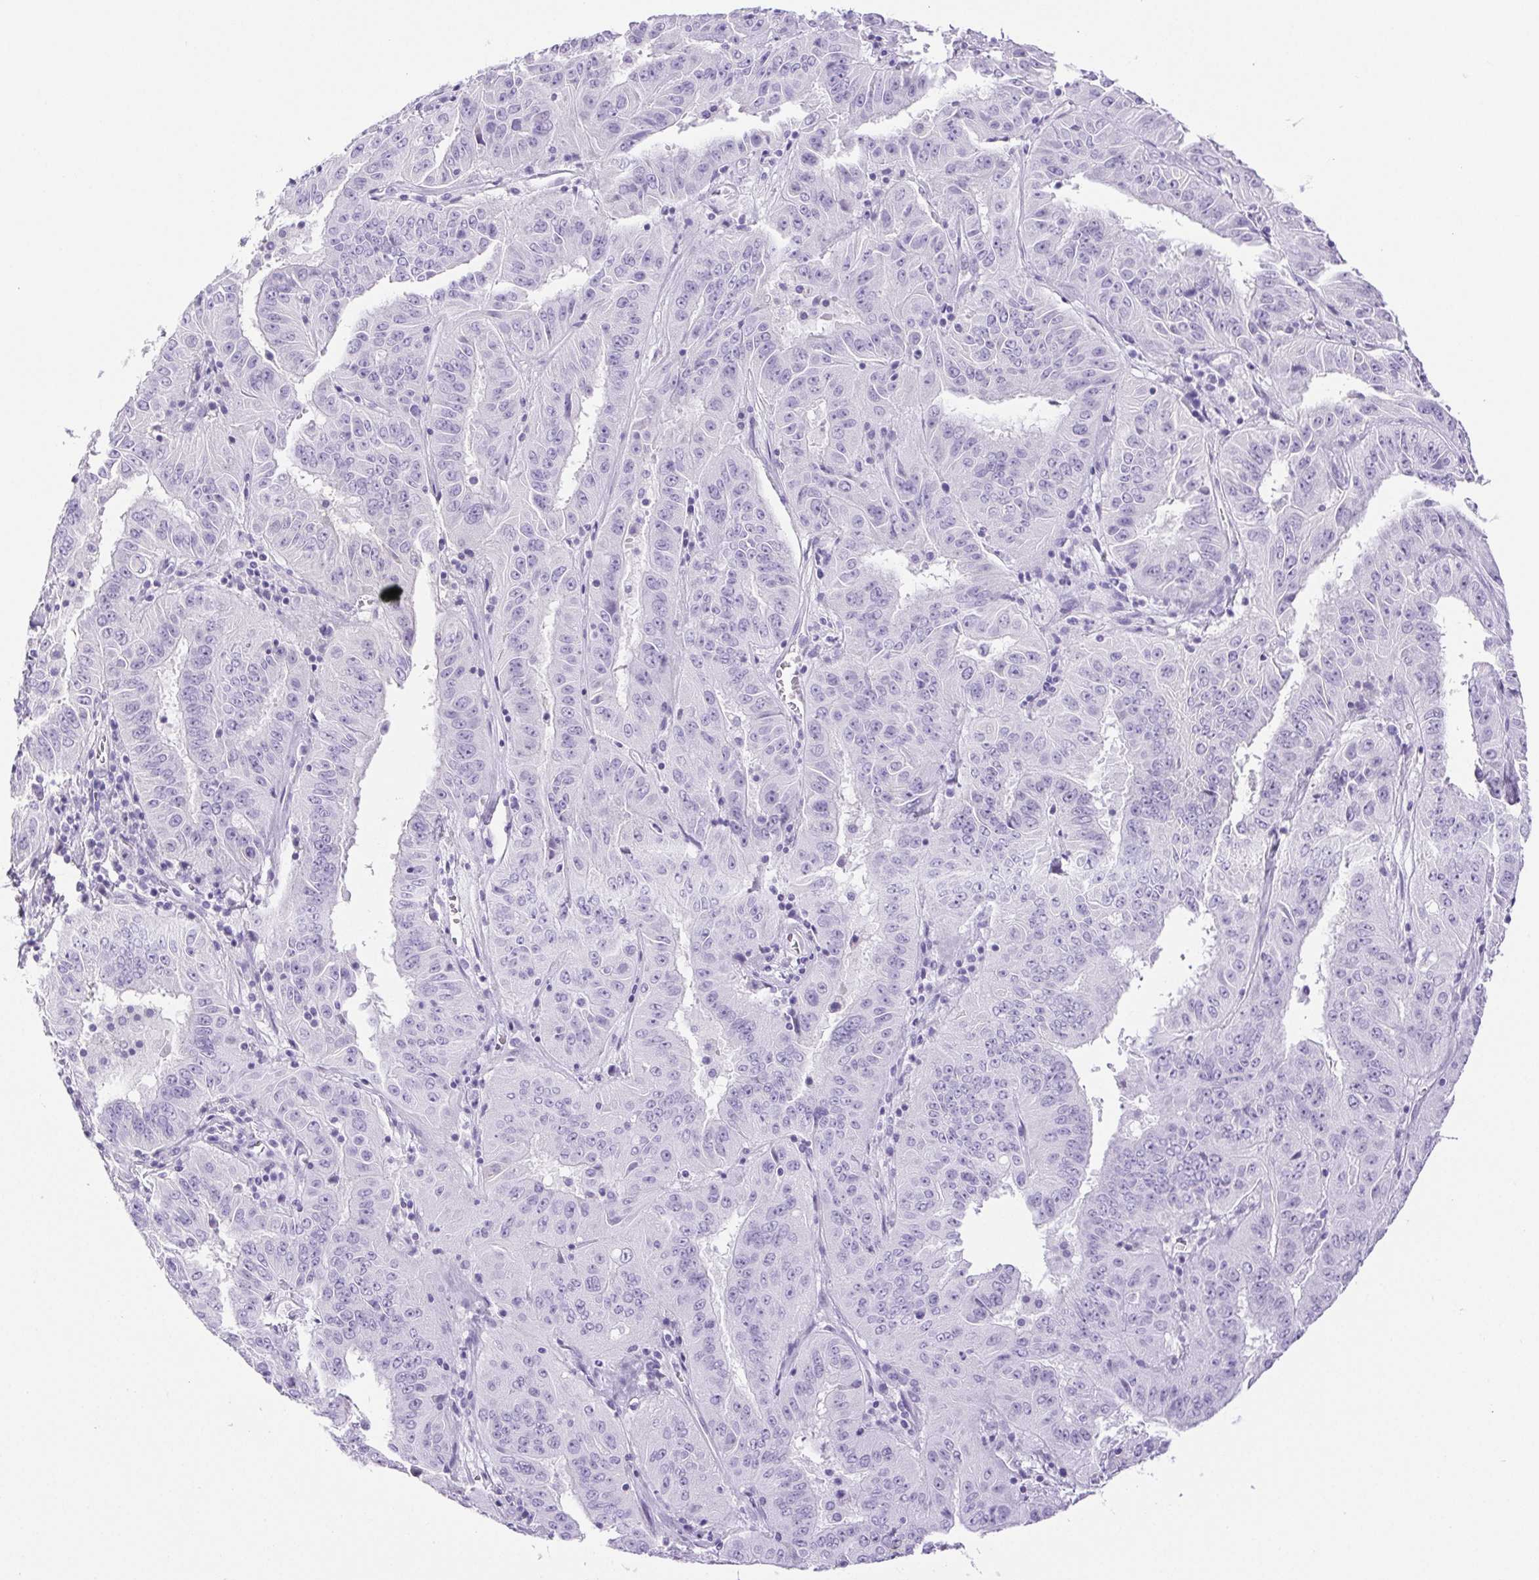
{"staining": {"intensity": "negative", "quantity": "none", "location": "none"}, "tissue": "pancreatic cancer", "cell_type": "Tumor cells", "image_type": "cancer", "snomed": [{"axis": "morphology", "description": "Adenocarcinoma, NOS"}, {"axis": "topography", "description": "Pancreas"}], "caption": "The immunohistochemistry histopathology image has no significant staining in tumor cells of pancreatic adenocarcinoma tissue.", "gene": "PAPPA2", "patient": {"sex": "male", "age": 63}}